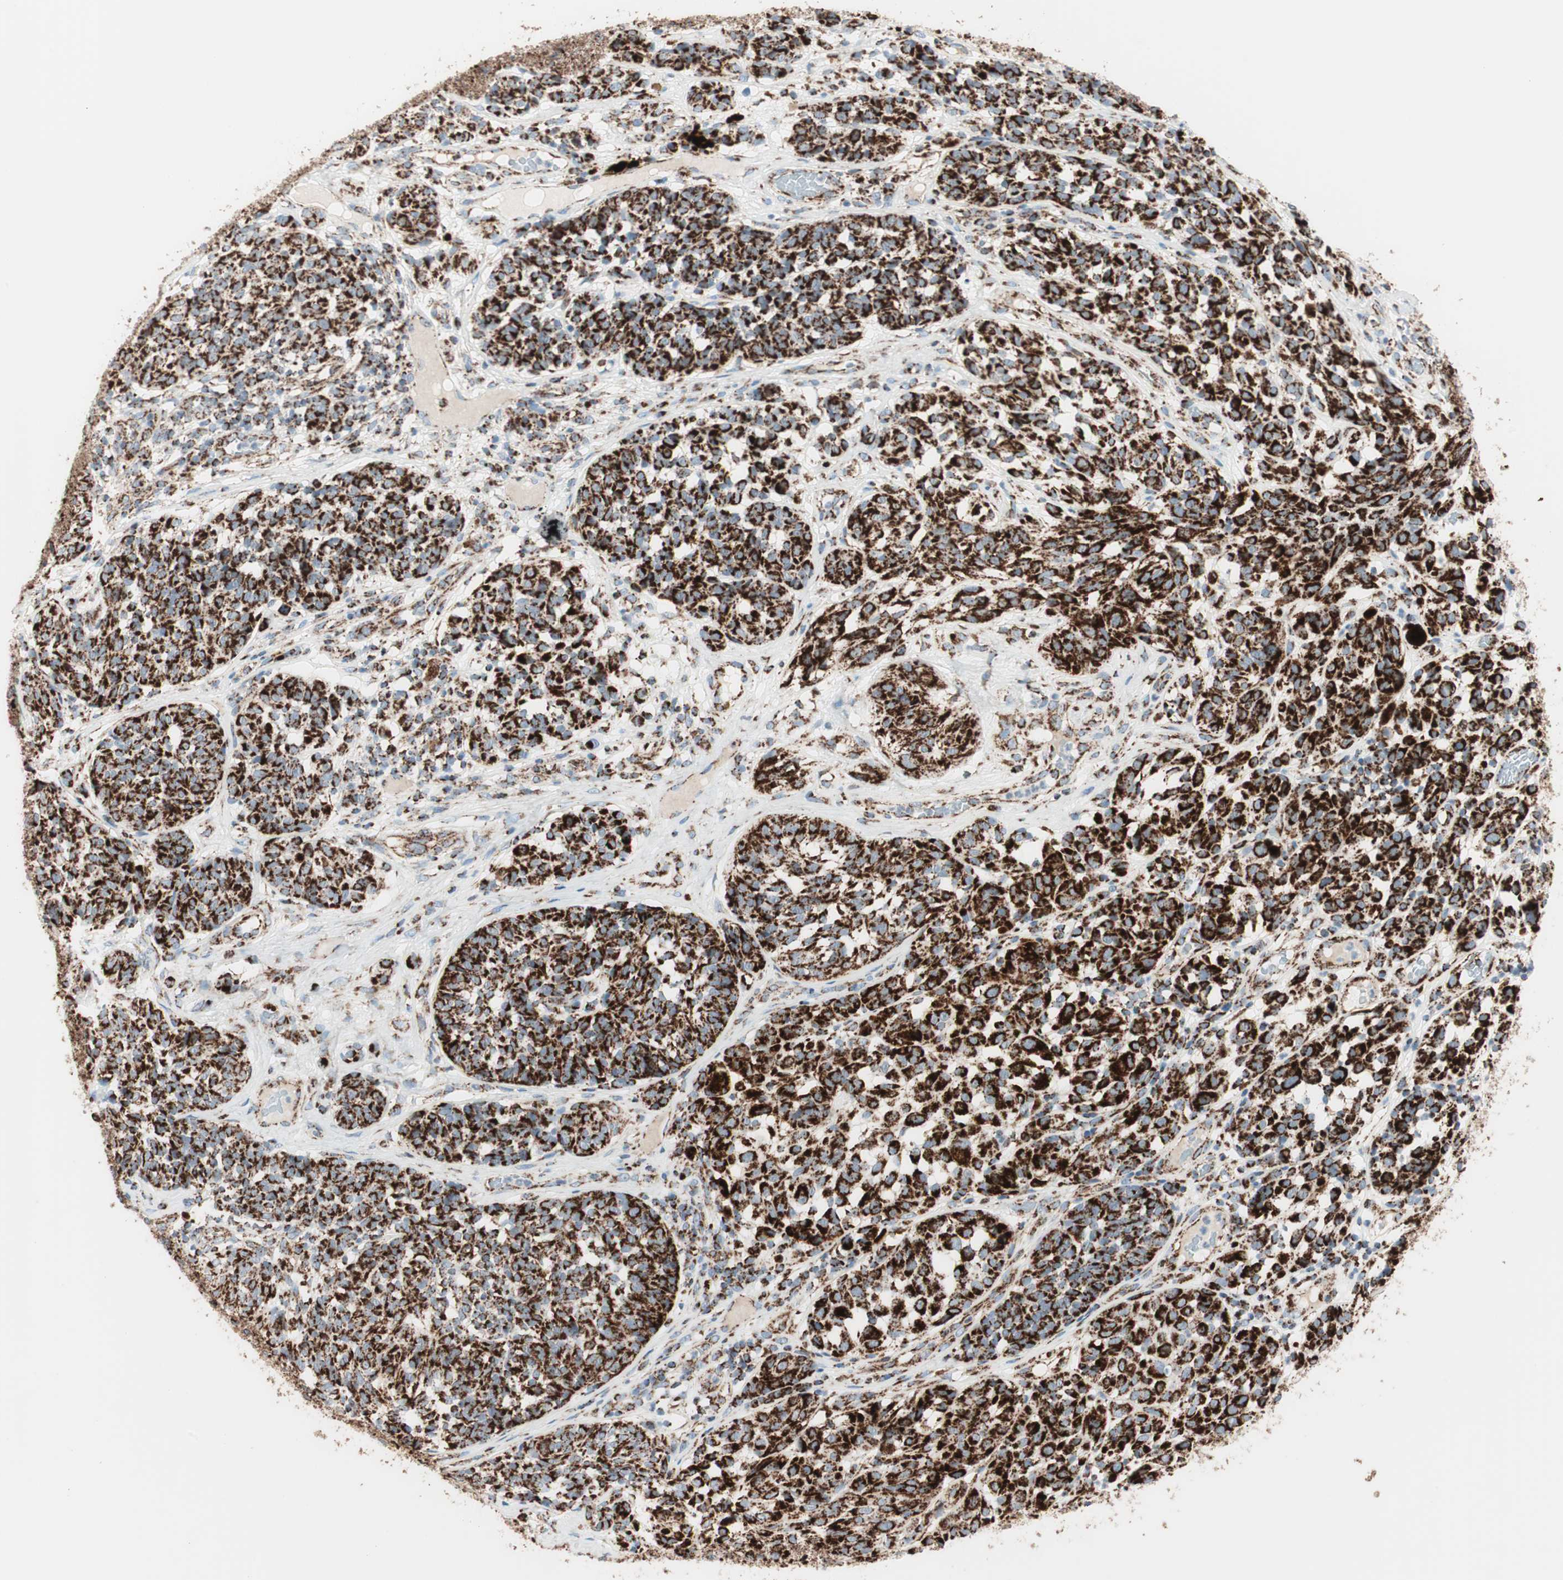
{"staining": {"intensity": "strong", "quantity": ">75%", "location": "cytoplasmic/membranous"}, "tissue": "melanoma", "cell_type": "Tumor cells", "image_type": "cancer", "snomed": [{"axis": "morphology", "description": "Malignant melanoma, NOS"}, {"axis": "topography", "description": "Skin"}], "caption": "This image demonstrates melanoma stained with immunohistochemistry (IHC) to label a protein in brown. The cytoplasmic/membranous of tumor cells show strong positivity for the protein. Nuclei are counter-stained blue.", "gene": "TOMM20", "patient": {"sex": "female", "age": 46}}